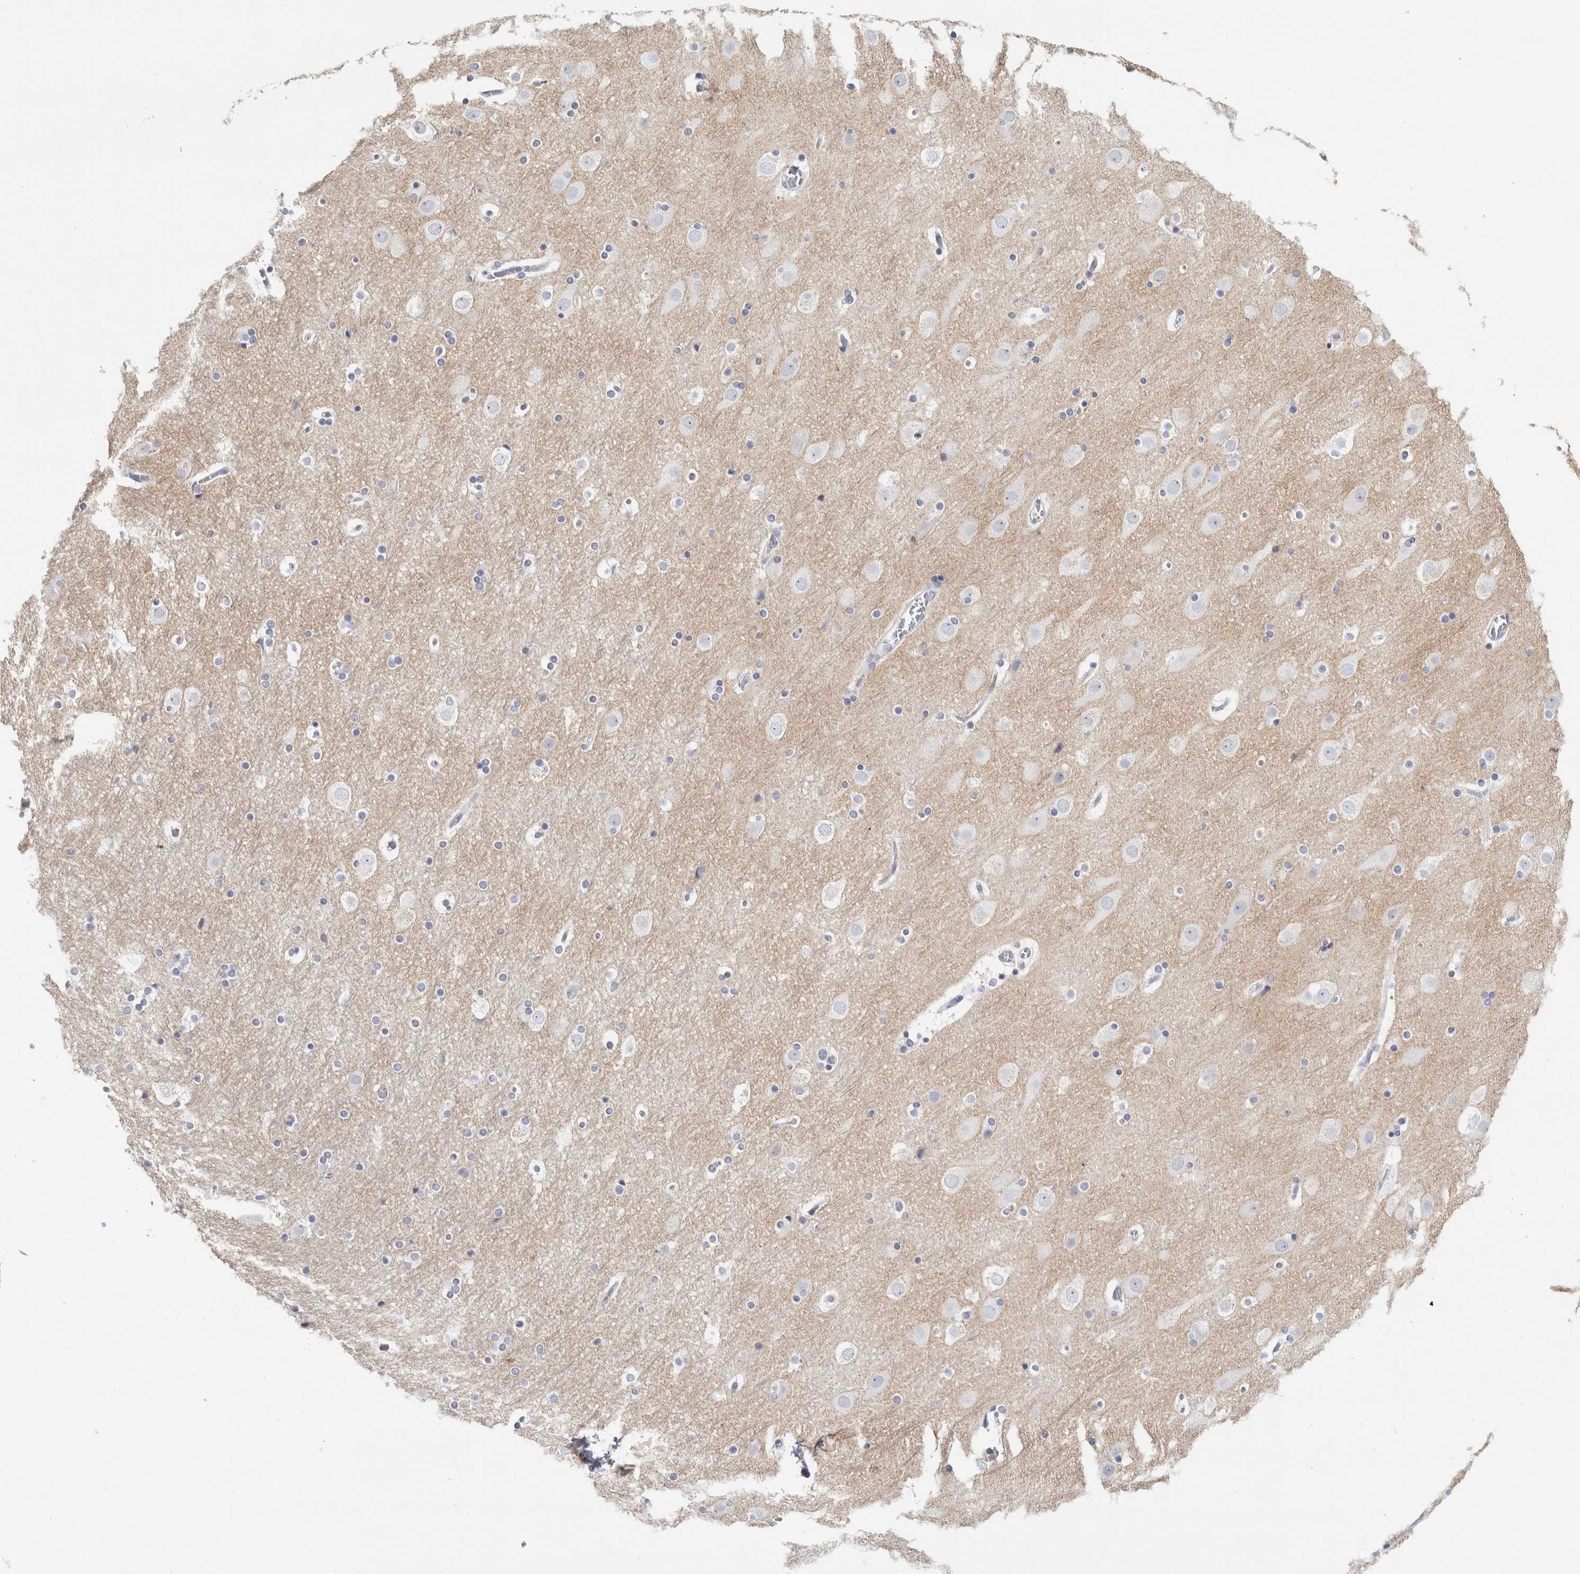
{"staining": {"intensity": "negative", "quantity": "none", "location": "none"}, "tissue": "cerebral cortex", "cell_type": "Endothelial cells", "image_type": "normal", "snomed": [{"axis": "morphology", "description": "Normal tissue, NOS"}, {"axis": "topography", "description": "Cerebral cortex"}], "caption": "DAB (3,3'-diaminobenzidine) immunohistochemical staining of normal human cerebral cortex reveals no significant expression in endothelial cells.", "gene": "RPH3AL", "patient": {"sex": "male", "age": 57}}